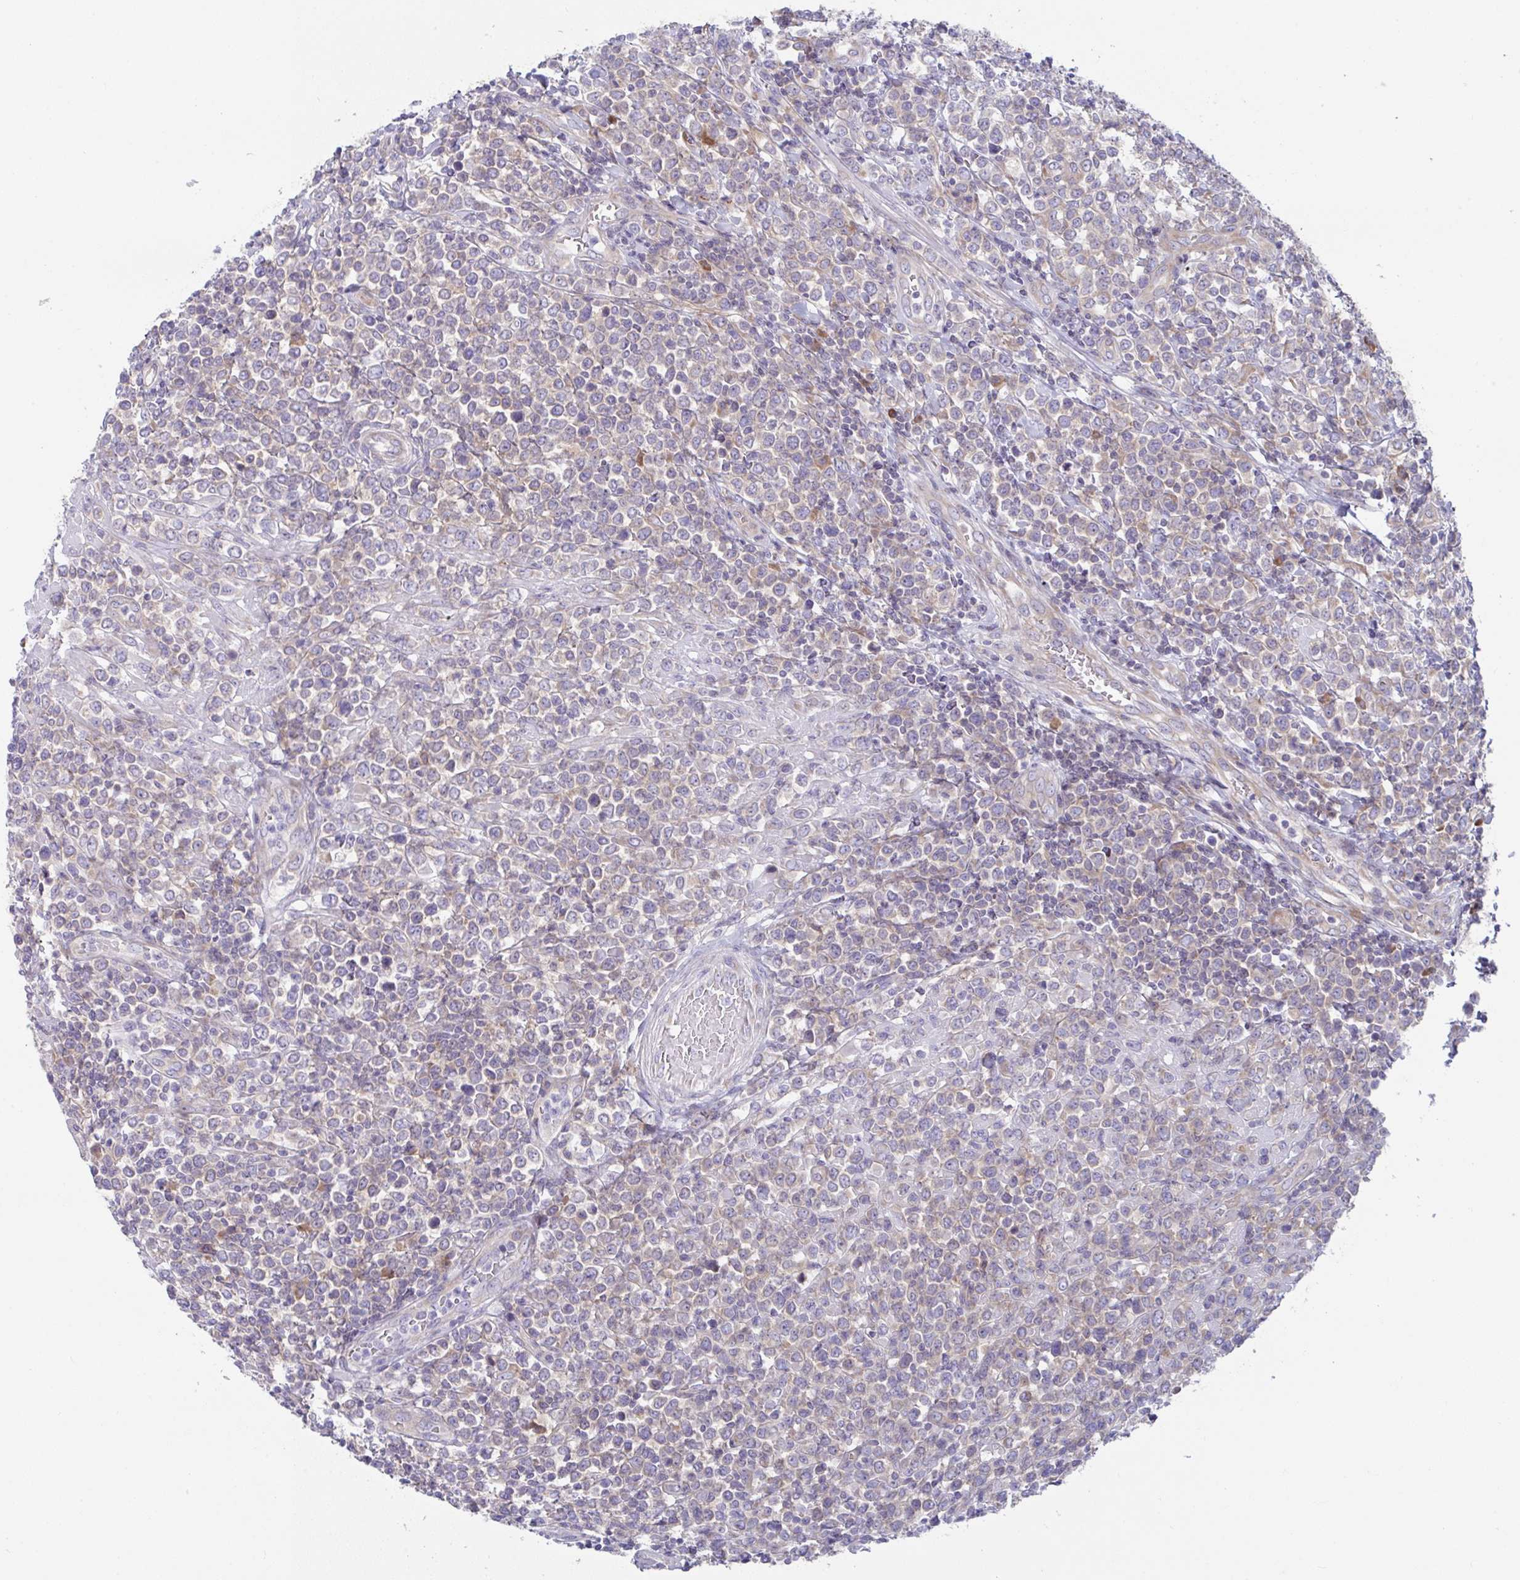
{"staining": {"intensity": "negative", "quantity": "none", "location": "none"}, "tissue": "lymphoma", "cell_type": "Tumor cells", "image_type": "cancer", "snomed": [{"axis": "morphology", "description": "Malignant lymphoma, non-Hodgkin's type, High grade"}, {"axis": "topography", "description": "Soft tissue"}], "caption": "Image shows no protein positivity in tumor cells of lymphoma tissue.", "gene": "FAU", "patient": {"sex": "female", "age": 56}}